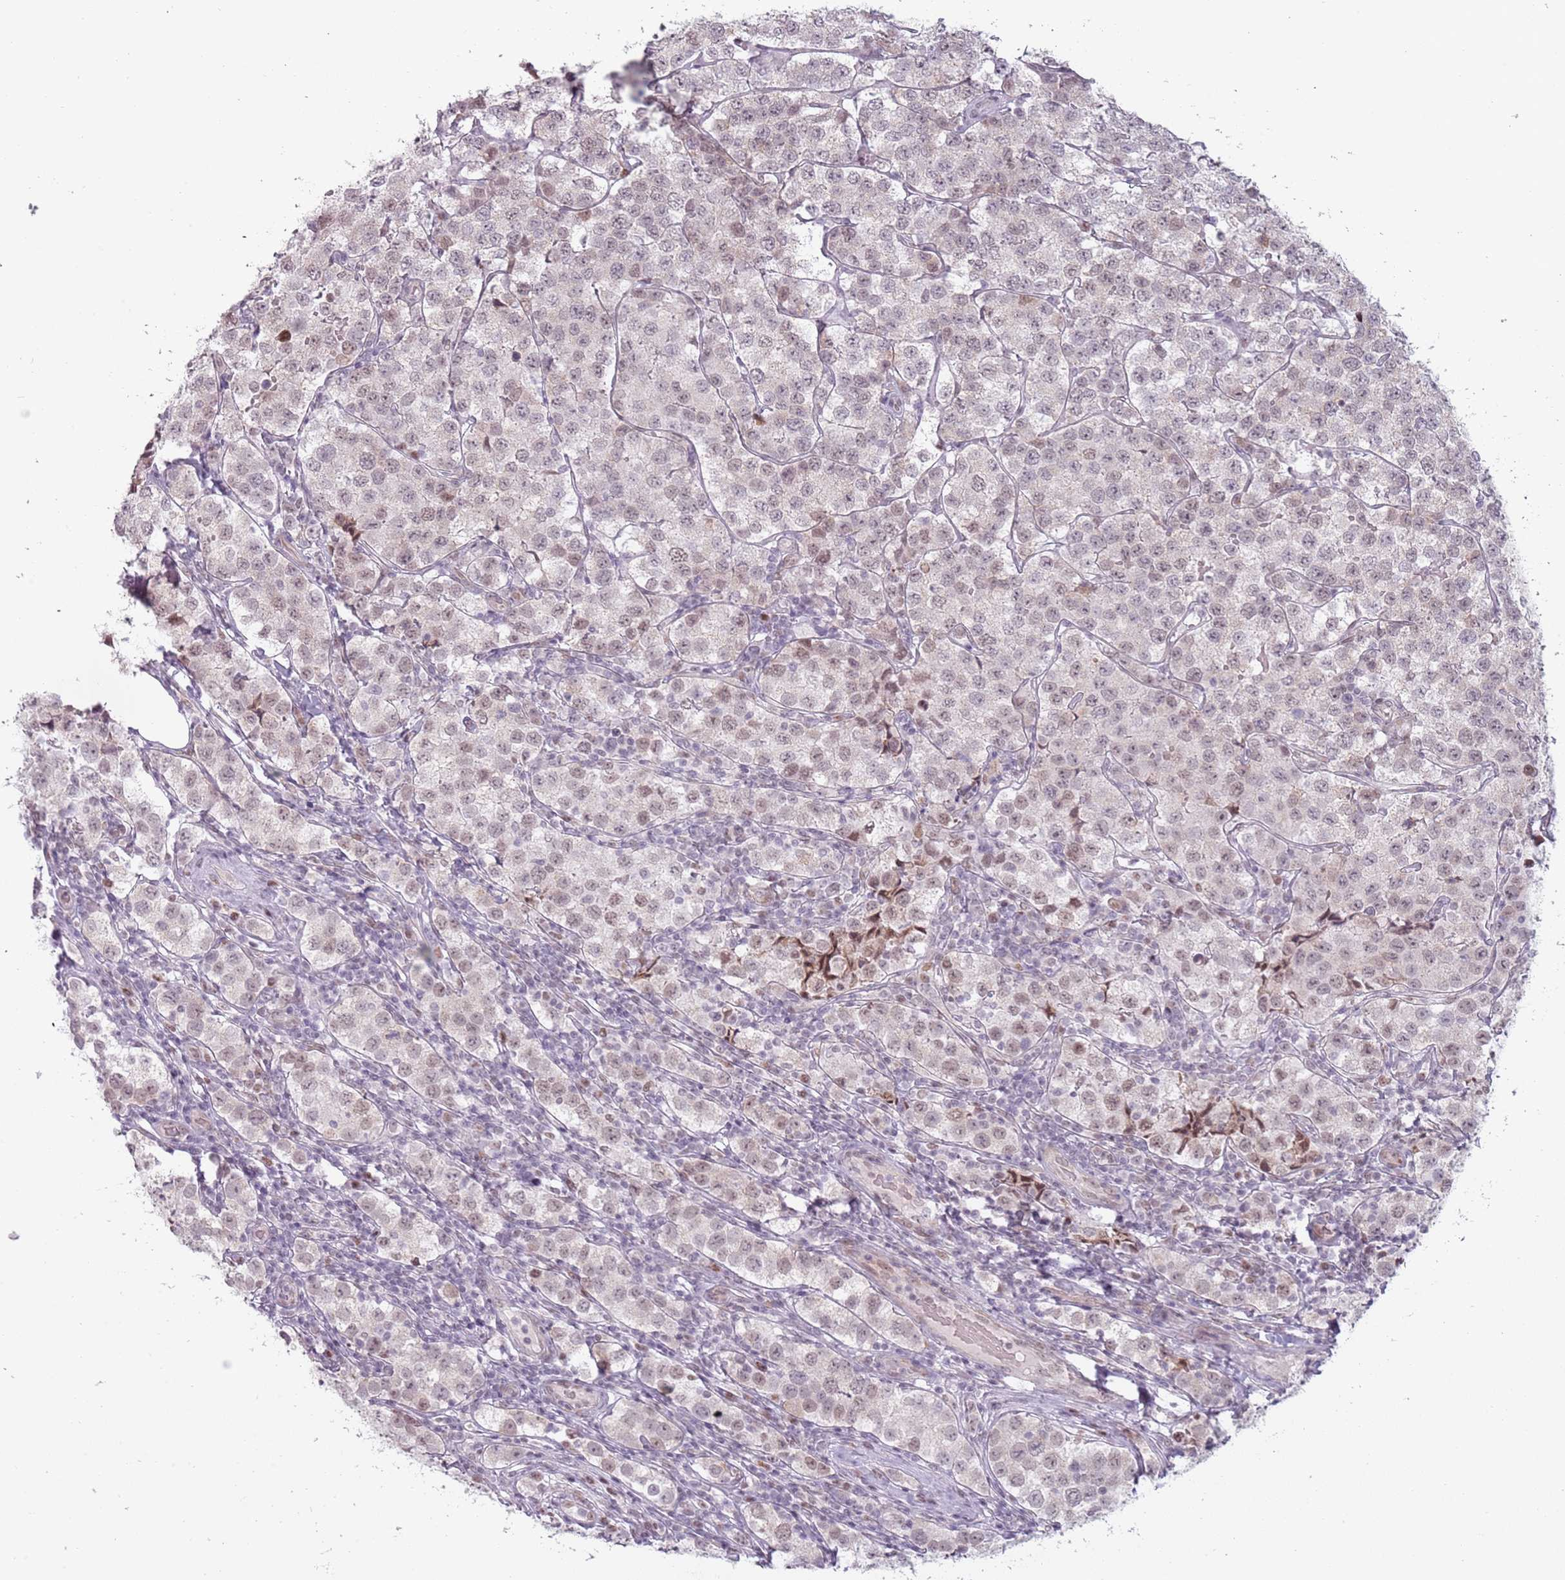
{"staining": {"intensity": "weak", "quantity": "25%-75%", "location": "nuclear"}, "tissue": "testis cancer", "cell_type": "Tumor cells", "image_type": "cancer", "snomed": [{"axis": "morphology", "description": "Seminoma, NOS"}, {"axis": "topography", "description": "Testis"}], "caption": "This is a photomicrograph of immunohistochemistry (IHC) staining of testis seminoma, which shows weak positivity in the nuclear of tumor cells.", "gene": "REXO4", "patient": {"sex": "male", "age": 34}}